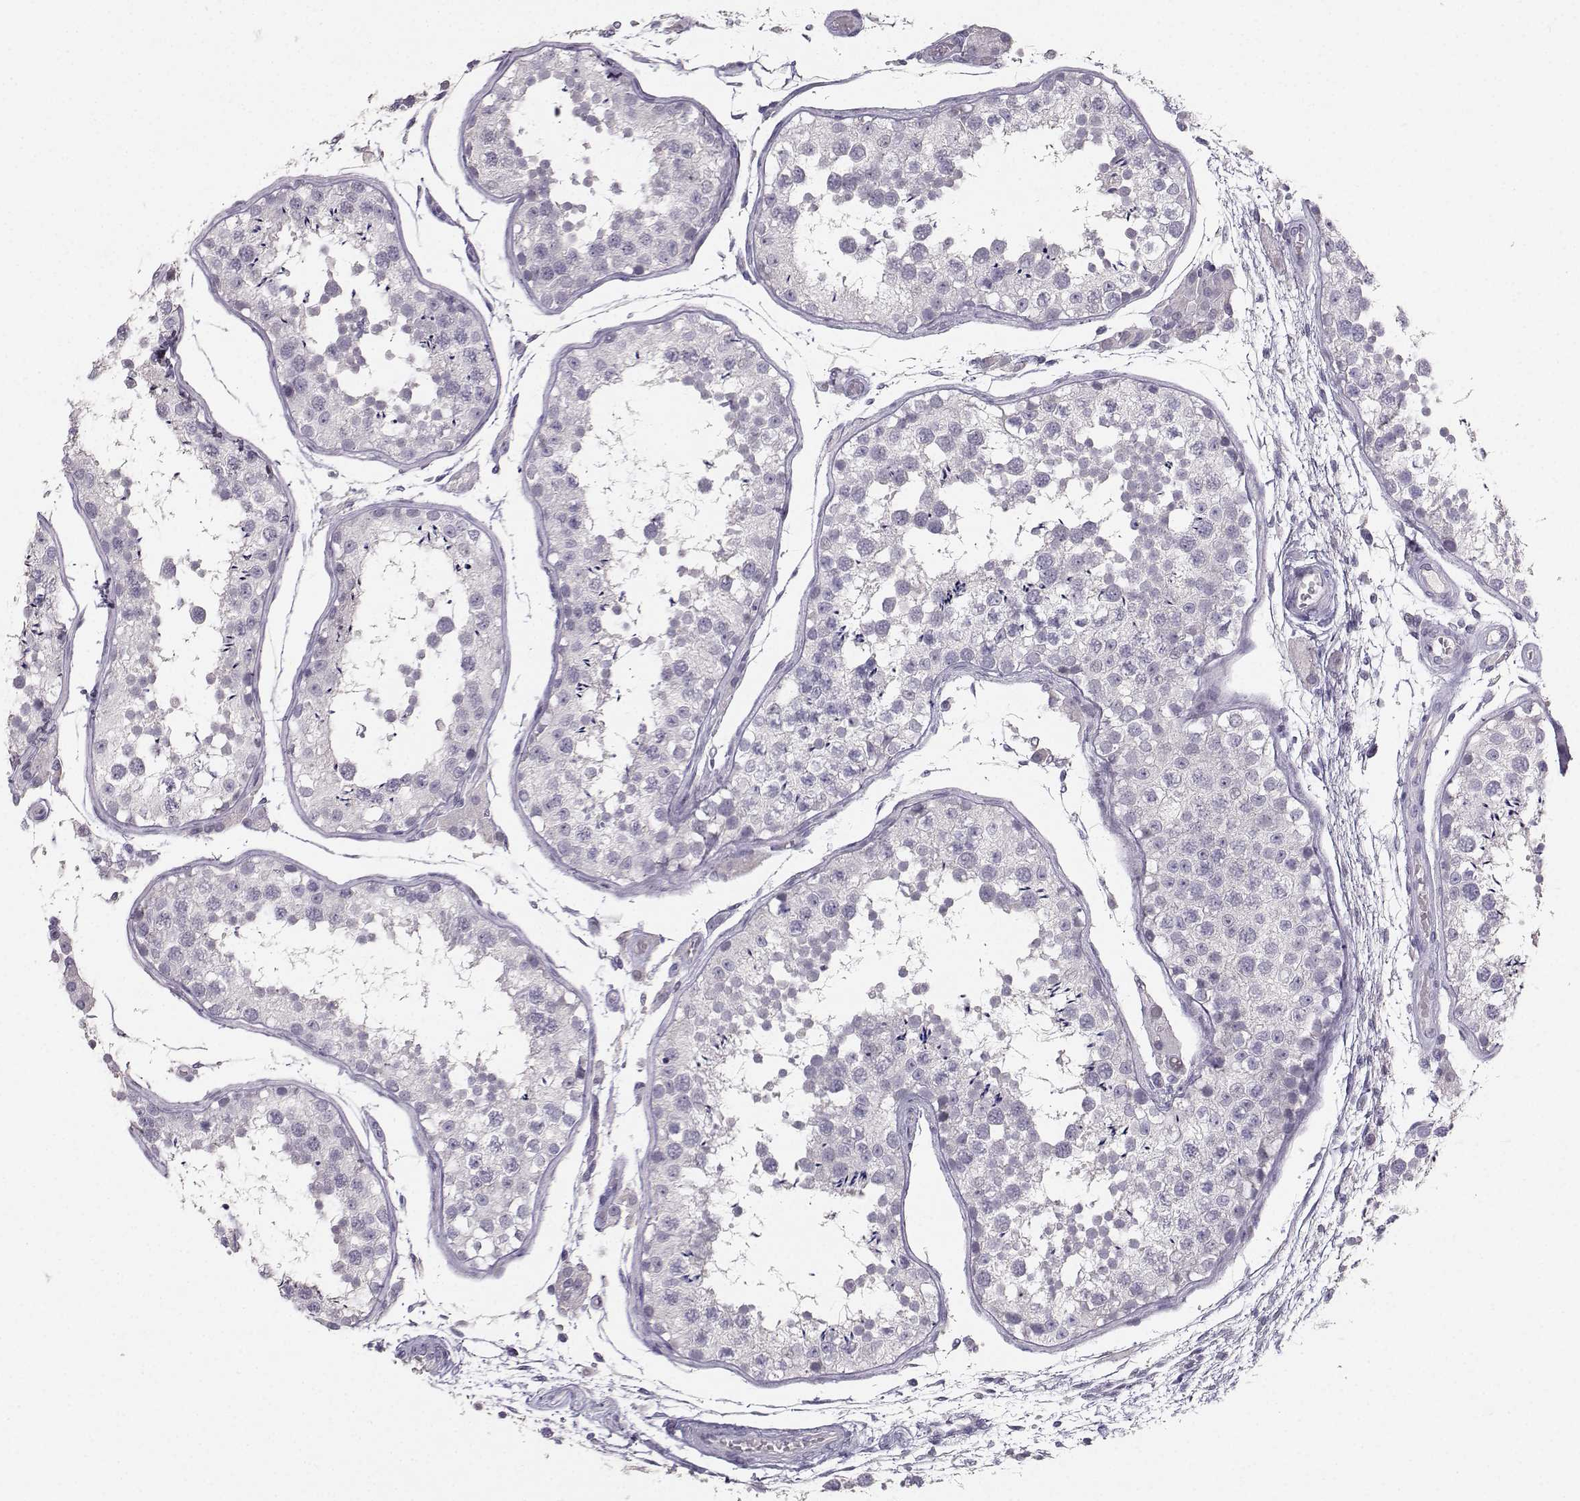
{"staining": {"intensity": "negative", "quantity": "none", "location": "none"}, "tissue": "testis", "cell_type": "Cells in seminiferous ducts", "image_type": "normal", "snomed": [{"axis": "morphology", "description": "Normal tissue, NOS"}, {"axis": "topography", "description": "Testis"}], "caption": "The image displays no significant positivity in cells in seminiferous ducts of testis. The staining is performed using DAB brown chromogen with nuclei counter-stained in using hematoxylin.", "gene": "PKP2", "patient": {"sex": "male", "age": 29}}